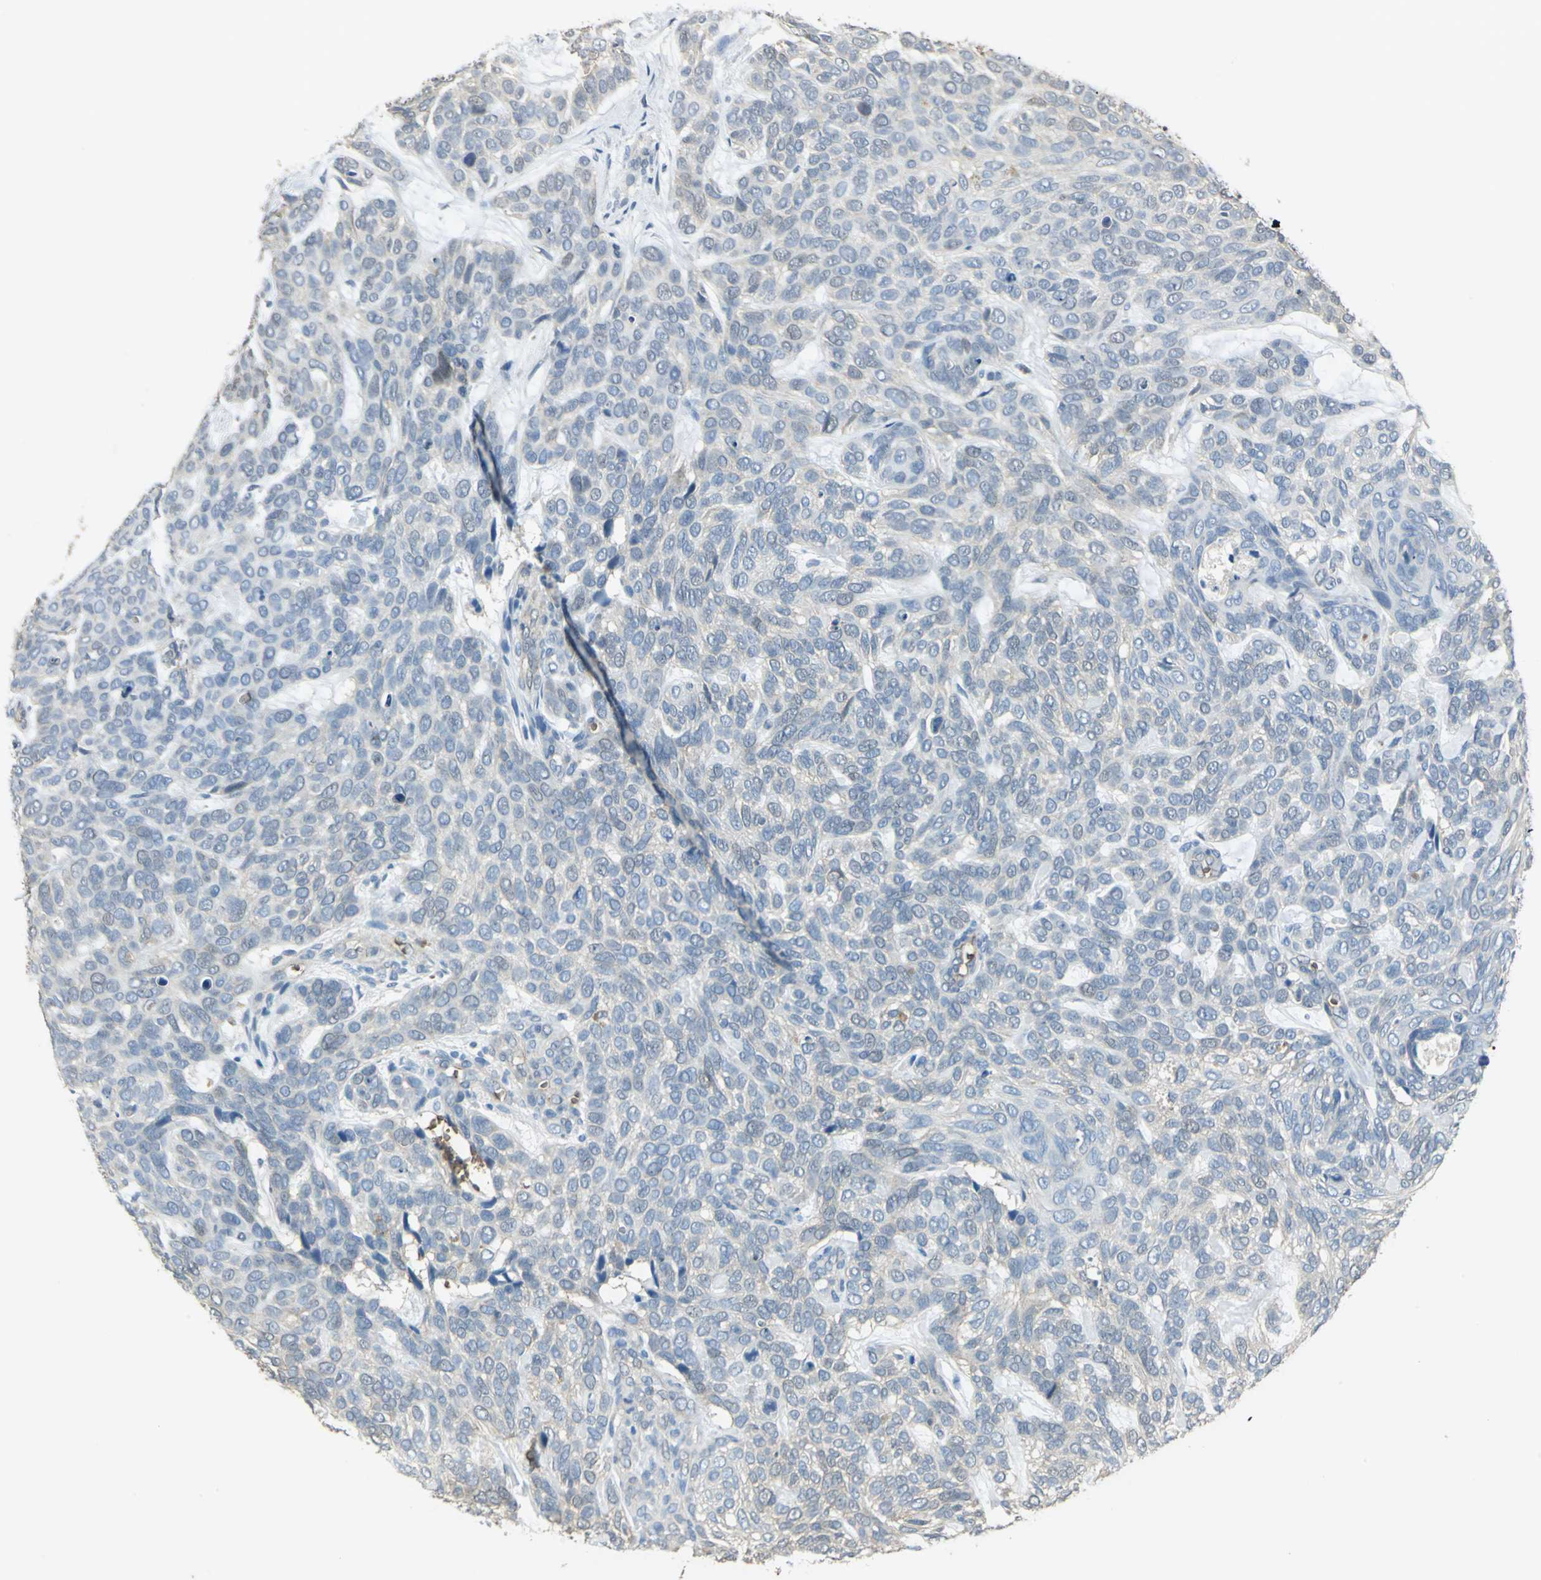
{"staining": {"intensity": "negative", "quantity": "none", "location": "none"}, "tissue": "skin cancer", "cell_type": "Tumor cells", "image_type": "cancer", "snomed": [{"axis": "morphology", "description": "Basal cell carcinoma"}, {"axis": "topography", "description": "Skin"}], "caption": "DAB (3,3'-diaminobenzidine) immunohistochemical staining of skin cancer (basal cell carcinoma) reveals no significant positivity in tumor cells.", "gene": "DDAH1", "patient": {"sex": "male", "age": 87}}